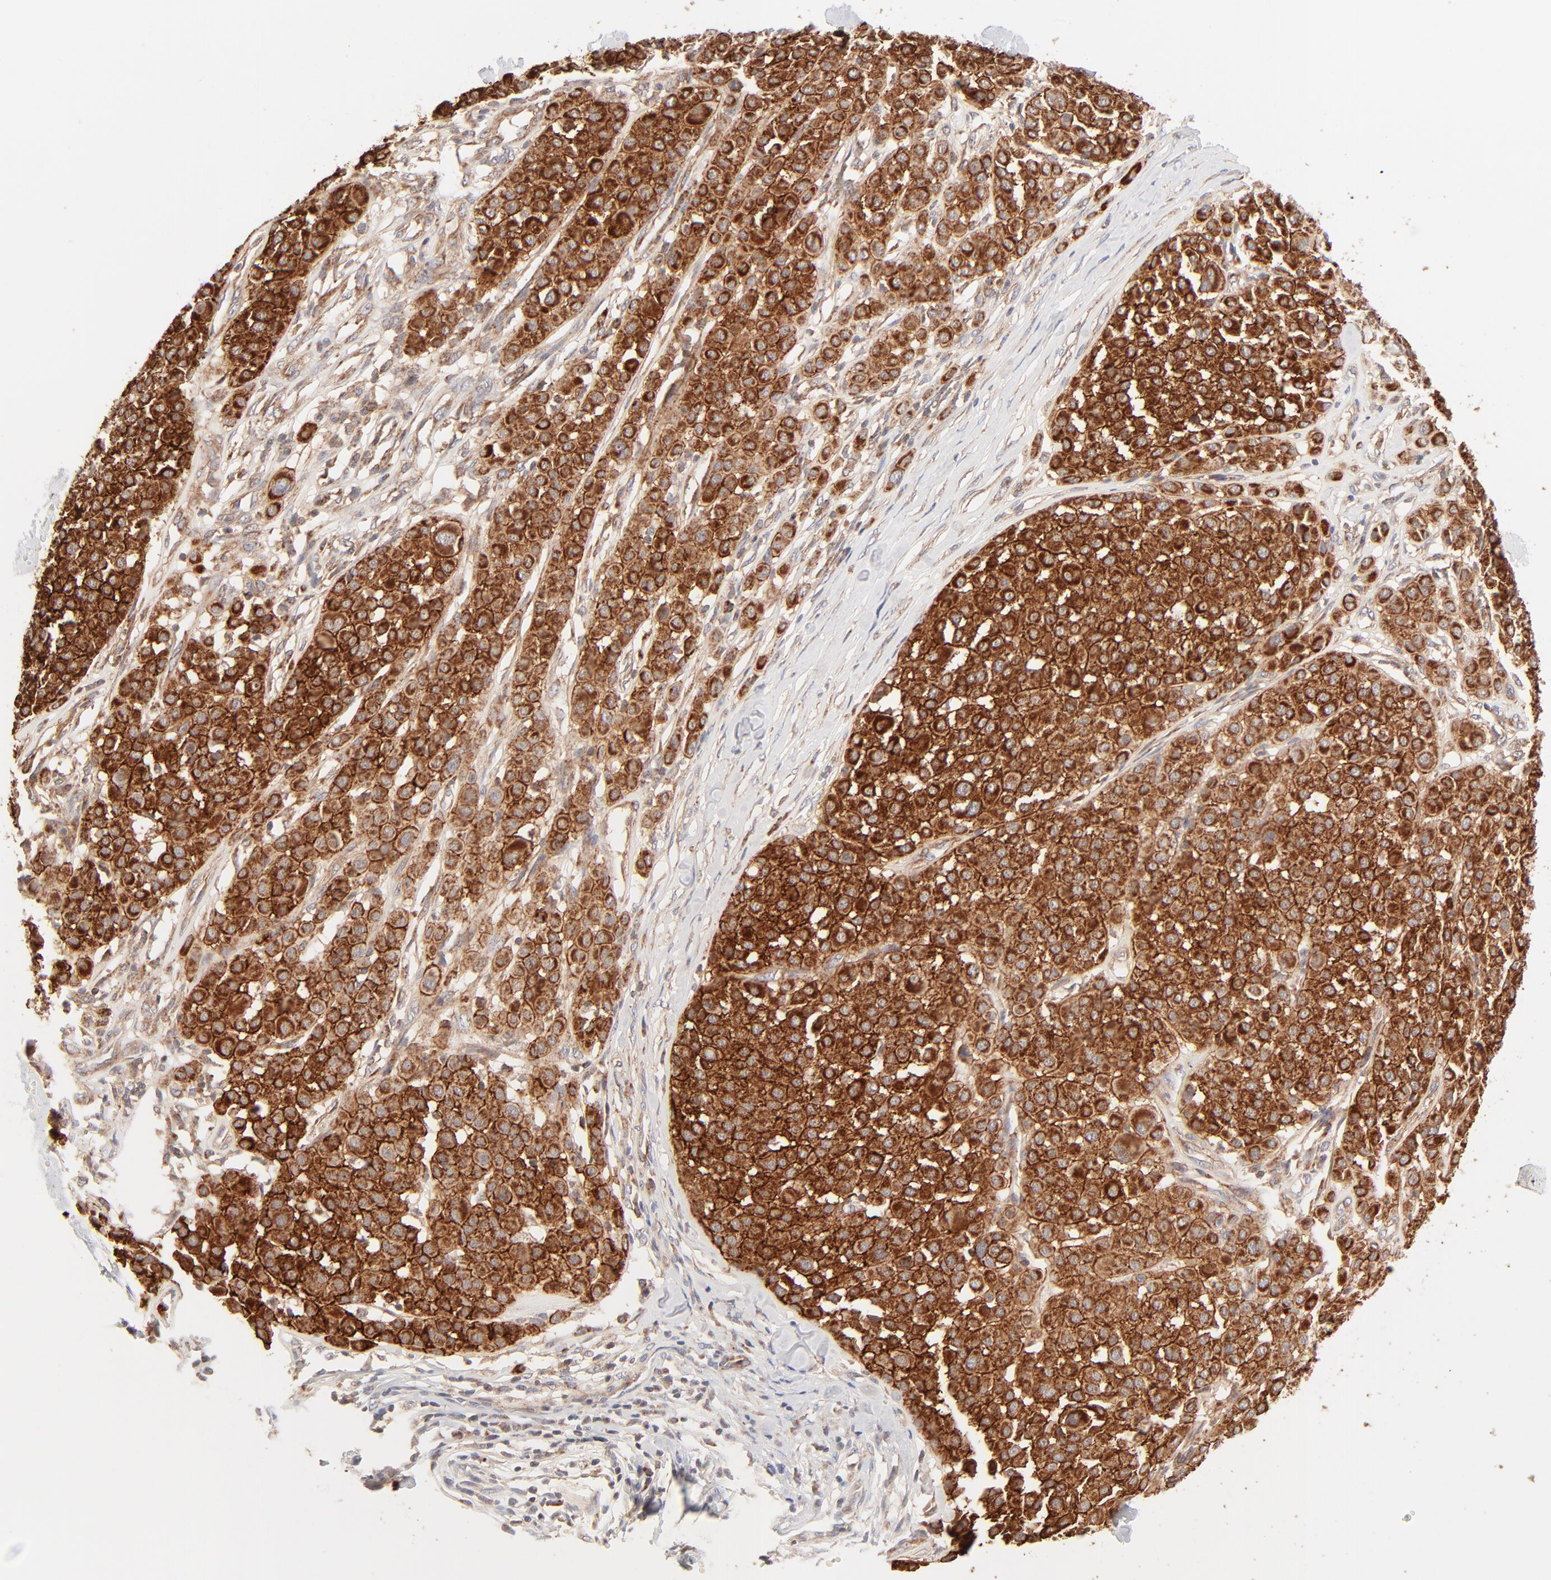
{"staining": {"intensity": "strong", "quantity": ">75%", "location": "cytoplasmic/membranous"}, "tissue": "melanoma", "cell_type": "Tumor cells", "image_type": "cancer", "snomed": [{"axis": "morphology", "description": "Malignant melanoma, Metastatic site"}, {"axis": "topography", "description": "Soft tissue"}], "caption": "The immunohistochemical stain shows strong cytoplasmic/membranous positivity in tumor cells of malignant melanoma (metastatic site) tissue. Using DAB (brown) and hematoxylin (blue) stains, captured at high magnification using brightfield microscopy.", "gene": "CSPG4", "patient": {"sex": "male", "age": 41}}